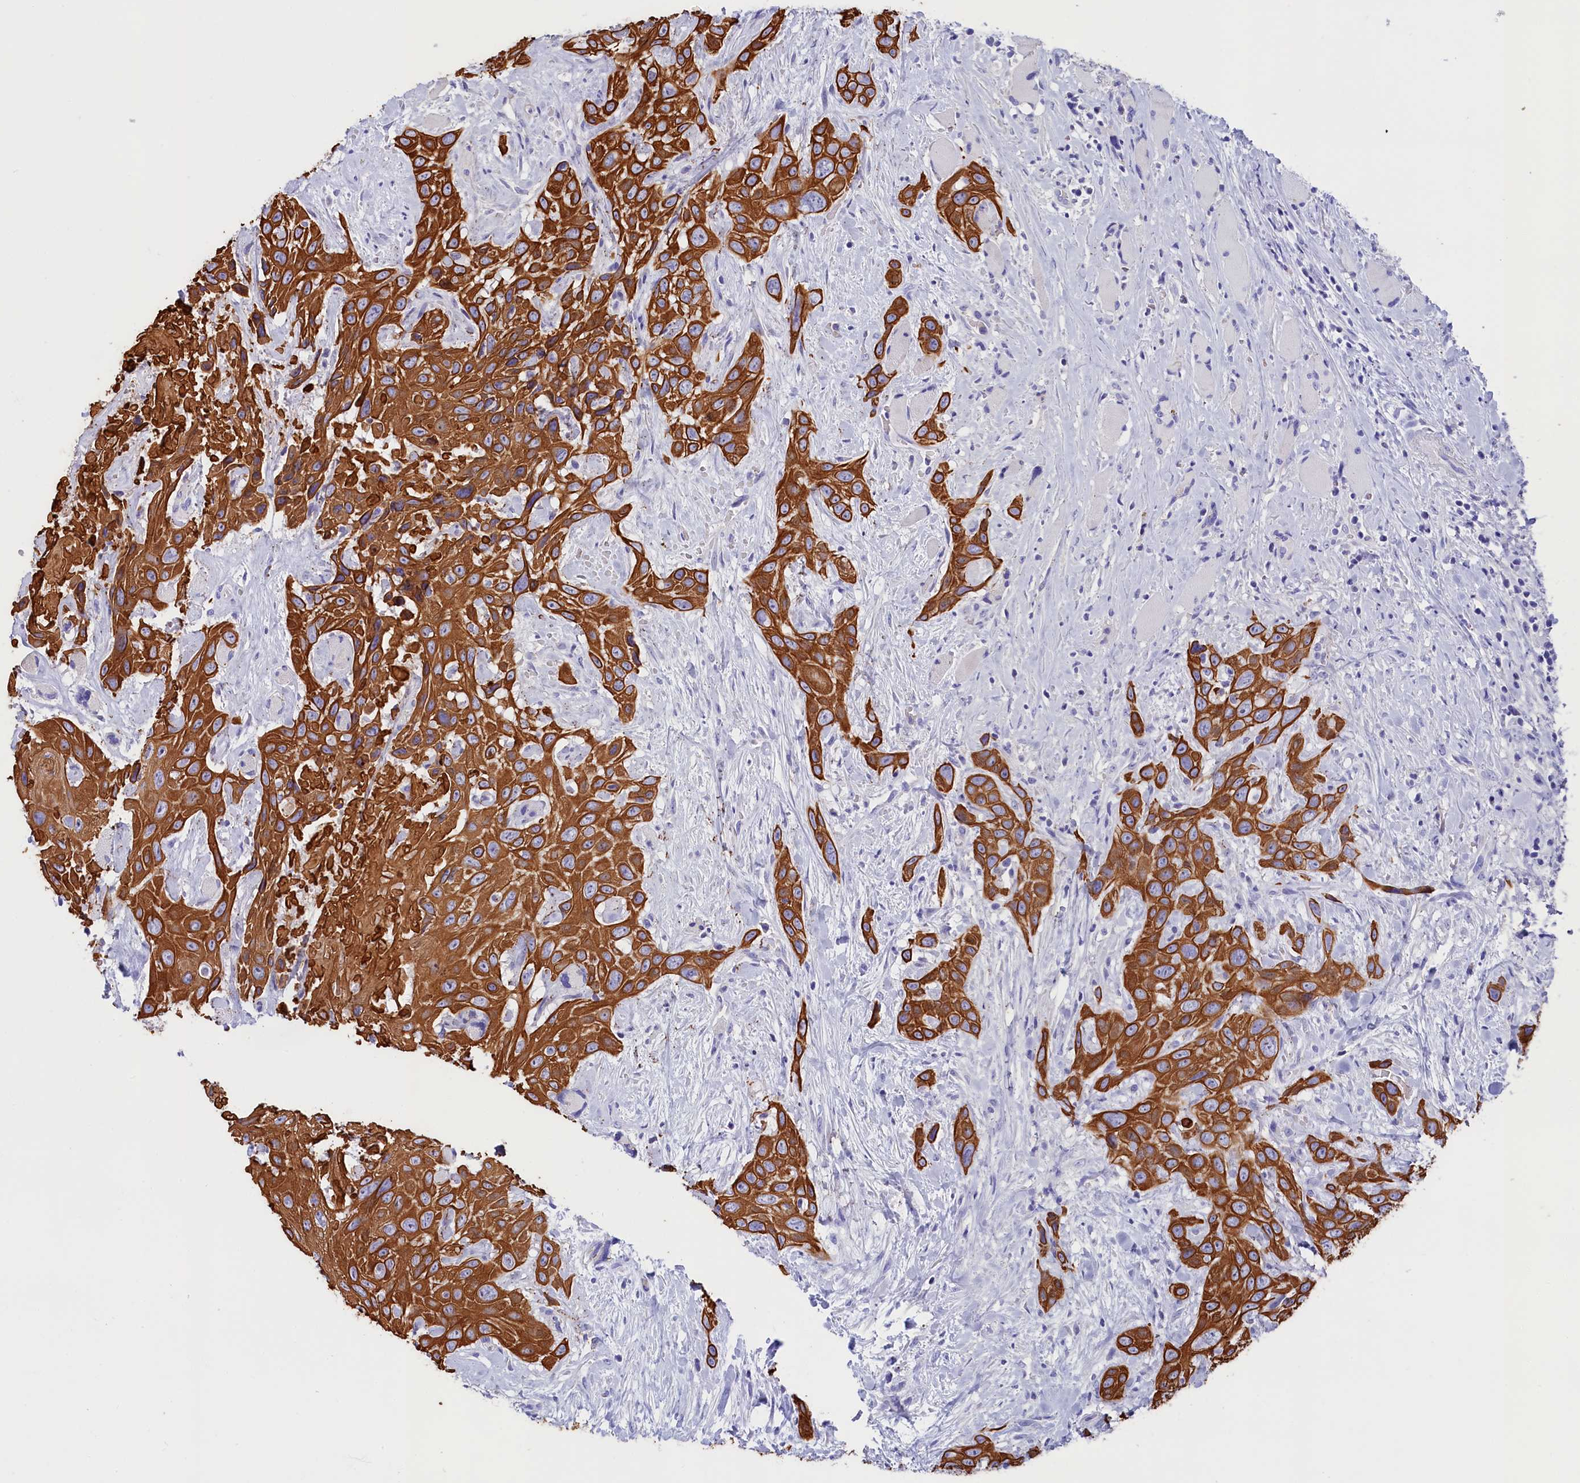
{"staining": {"intensity": "strong", "quantity": ">75%", "location": "cytoplasmic/membranous"}, "tissue": "head and neck cancer", "cell_type": "Tumor cells", "image_type": "cancer", "snomed": [{"axis": "morphology", "description": "Squamous cell carcinoma, NOS"}, {"axis": "topography", "description": "Head-Neck"}], "caption": "Immunohistochemical staining of squamous cell carcinoma (head and neck) displays high levels of strong cytoplasmic/membranous protein expression in approximately >75% of tumor cells. (brown staining indicates protein expression, while blue staining denotes nuclei).", "gene": "SULT2A1", "patient": {"sex": "male", "age": 81}}